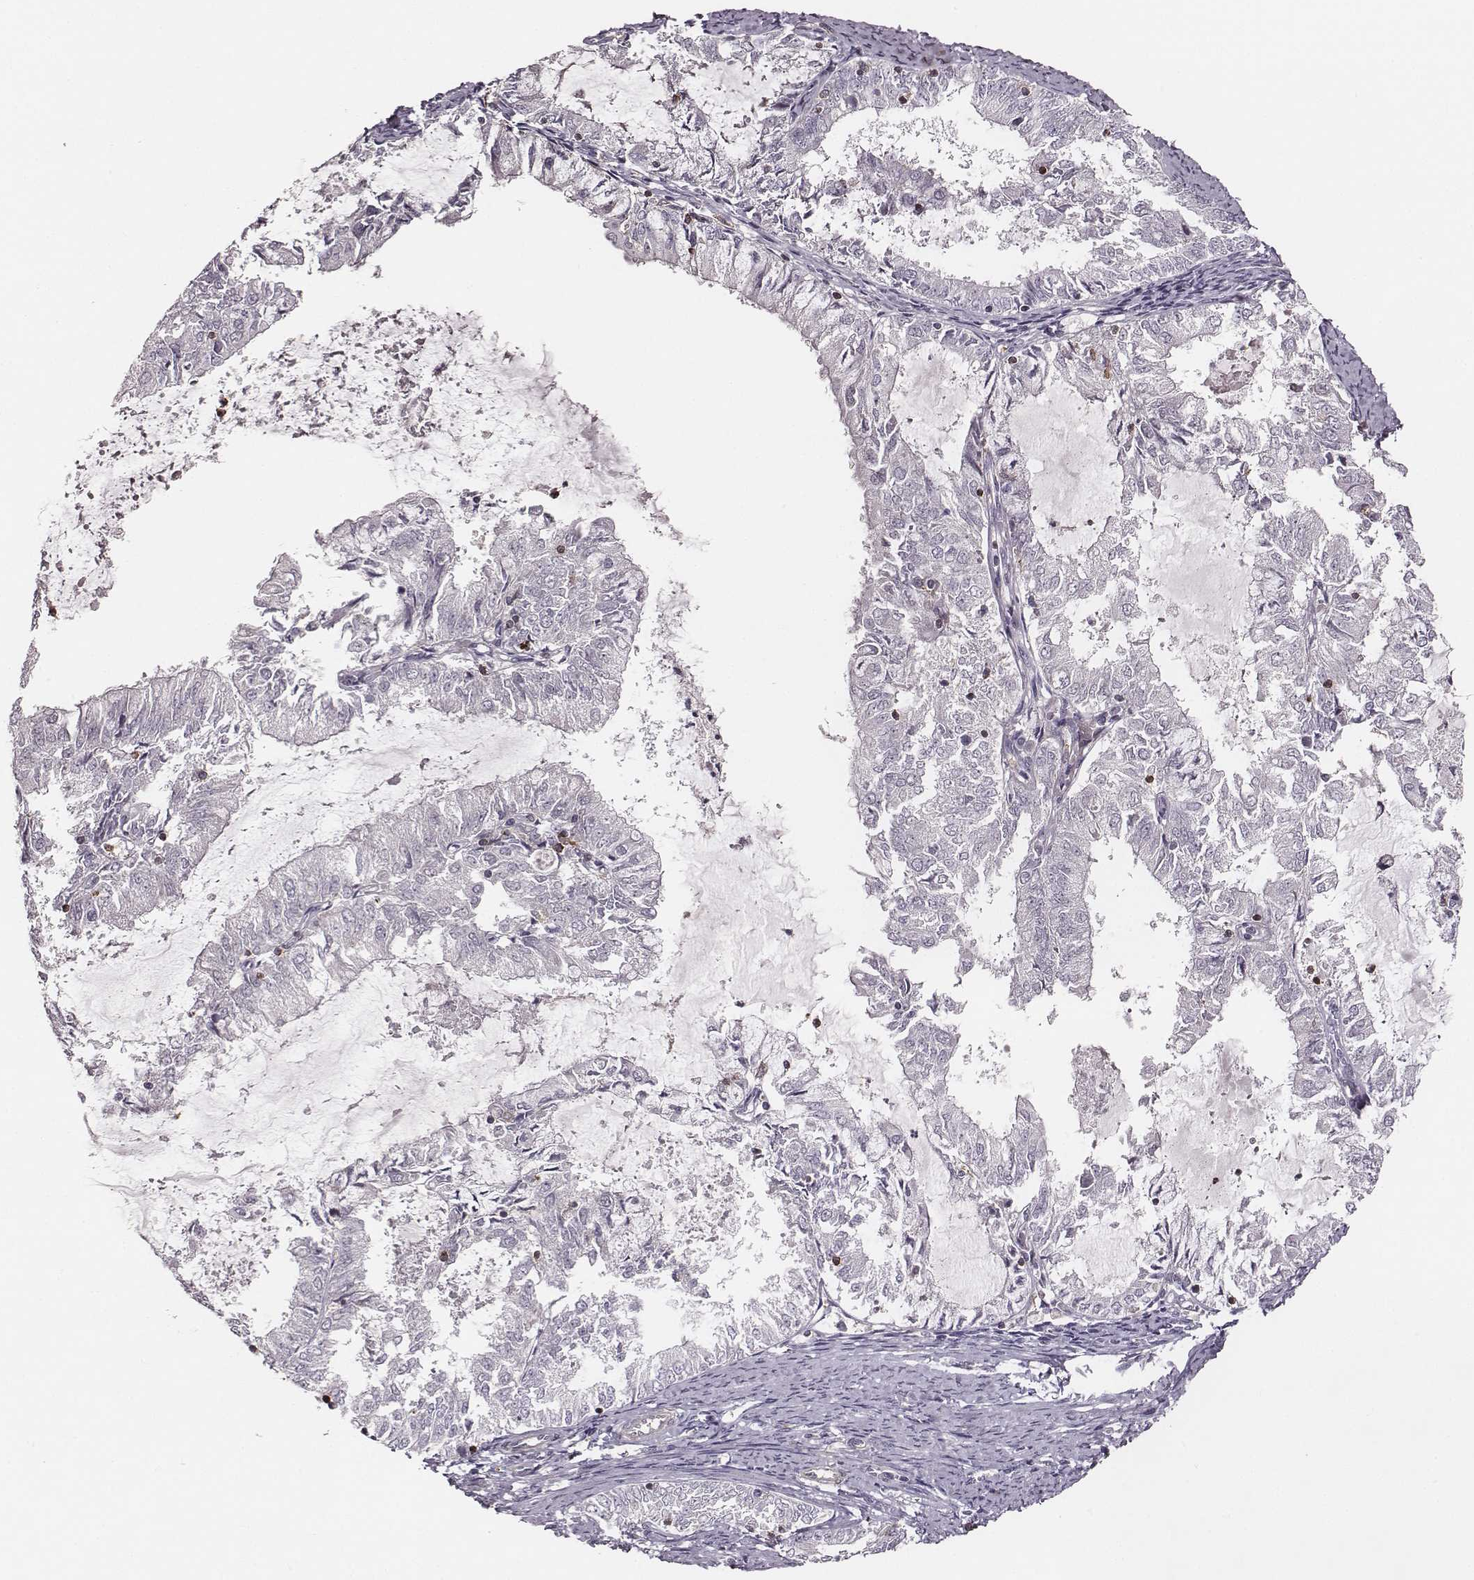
{"staining": {"intensity": "negative", "quantity": "none", "location": "none"}, "tissue": "endometrial cancer", "cell_type": "Tumor cells", "image_type": "cancer", "snomed": [{"axis": "morphology", "description": "Adenocarcinoma, NOS"}, {"axis": "topography", "description": "Endometrium"}], "caption": "This is an immunohistochemistry histopathology image of endometrial cancer (adenocarcinoma). There is no positivity in tumor cells.", "gene": "ZYX", "patient": {"sex": "female", "age": 57}}